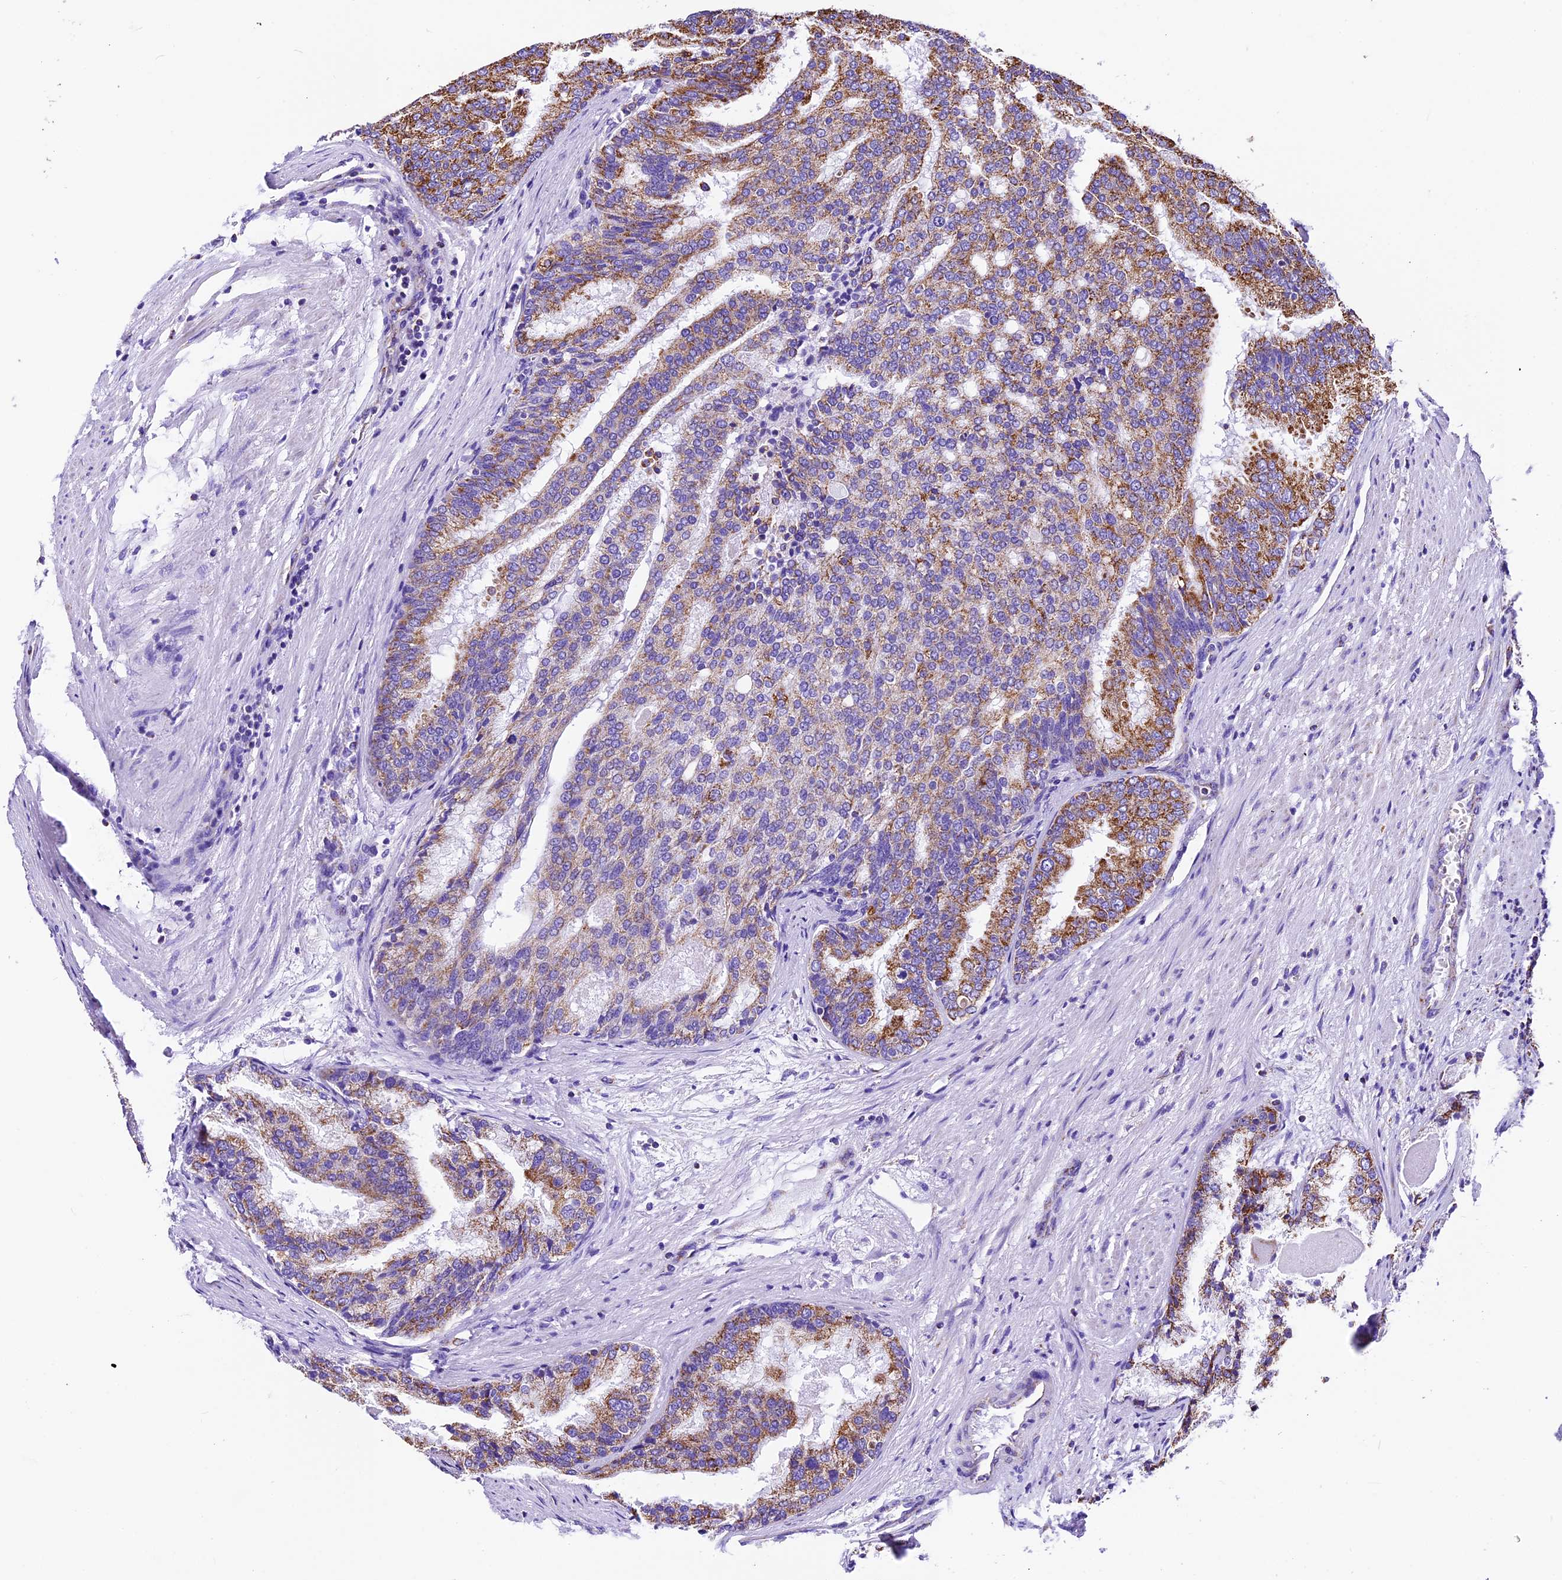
{"staining": {"intensity": "moderate", "quantity": "25%-75%", "location": "cytoplasmic/membranous"}, "tissue": "prostate cancer", "cell_type": "Tumor cells", "image_type": "cancer", "snomed": [{"axis": "morphology", "description": "Adenocarcinoma, High grade"}, {"axis": "topography", "description": "Prostate"}], "caption": "This photomicrograph reveals immunohistochemistry (IHC) staining of prostate cancer, with medium moderate cytoplasmic/membranous expression in about 25%-75% of tumor cells.", "gene": "DCAF5", "patient": {"sex": "male", "age": 50}}